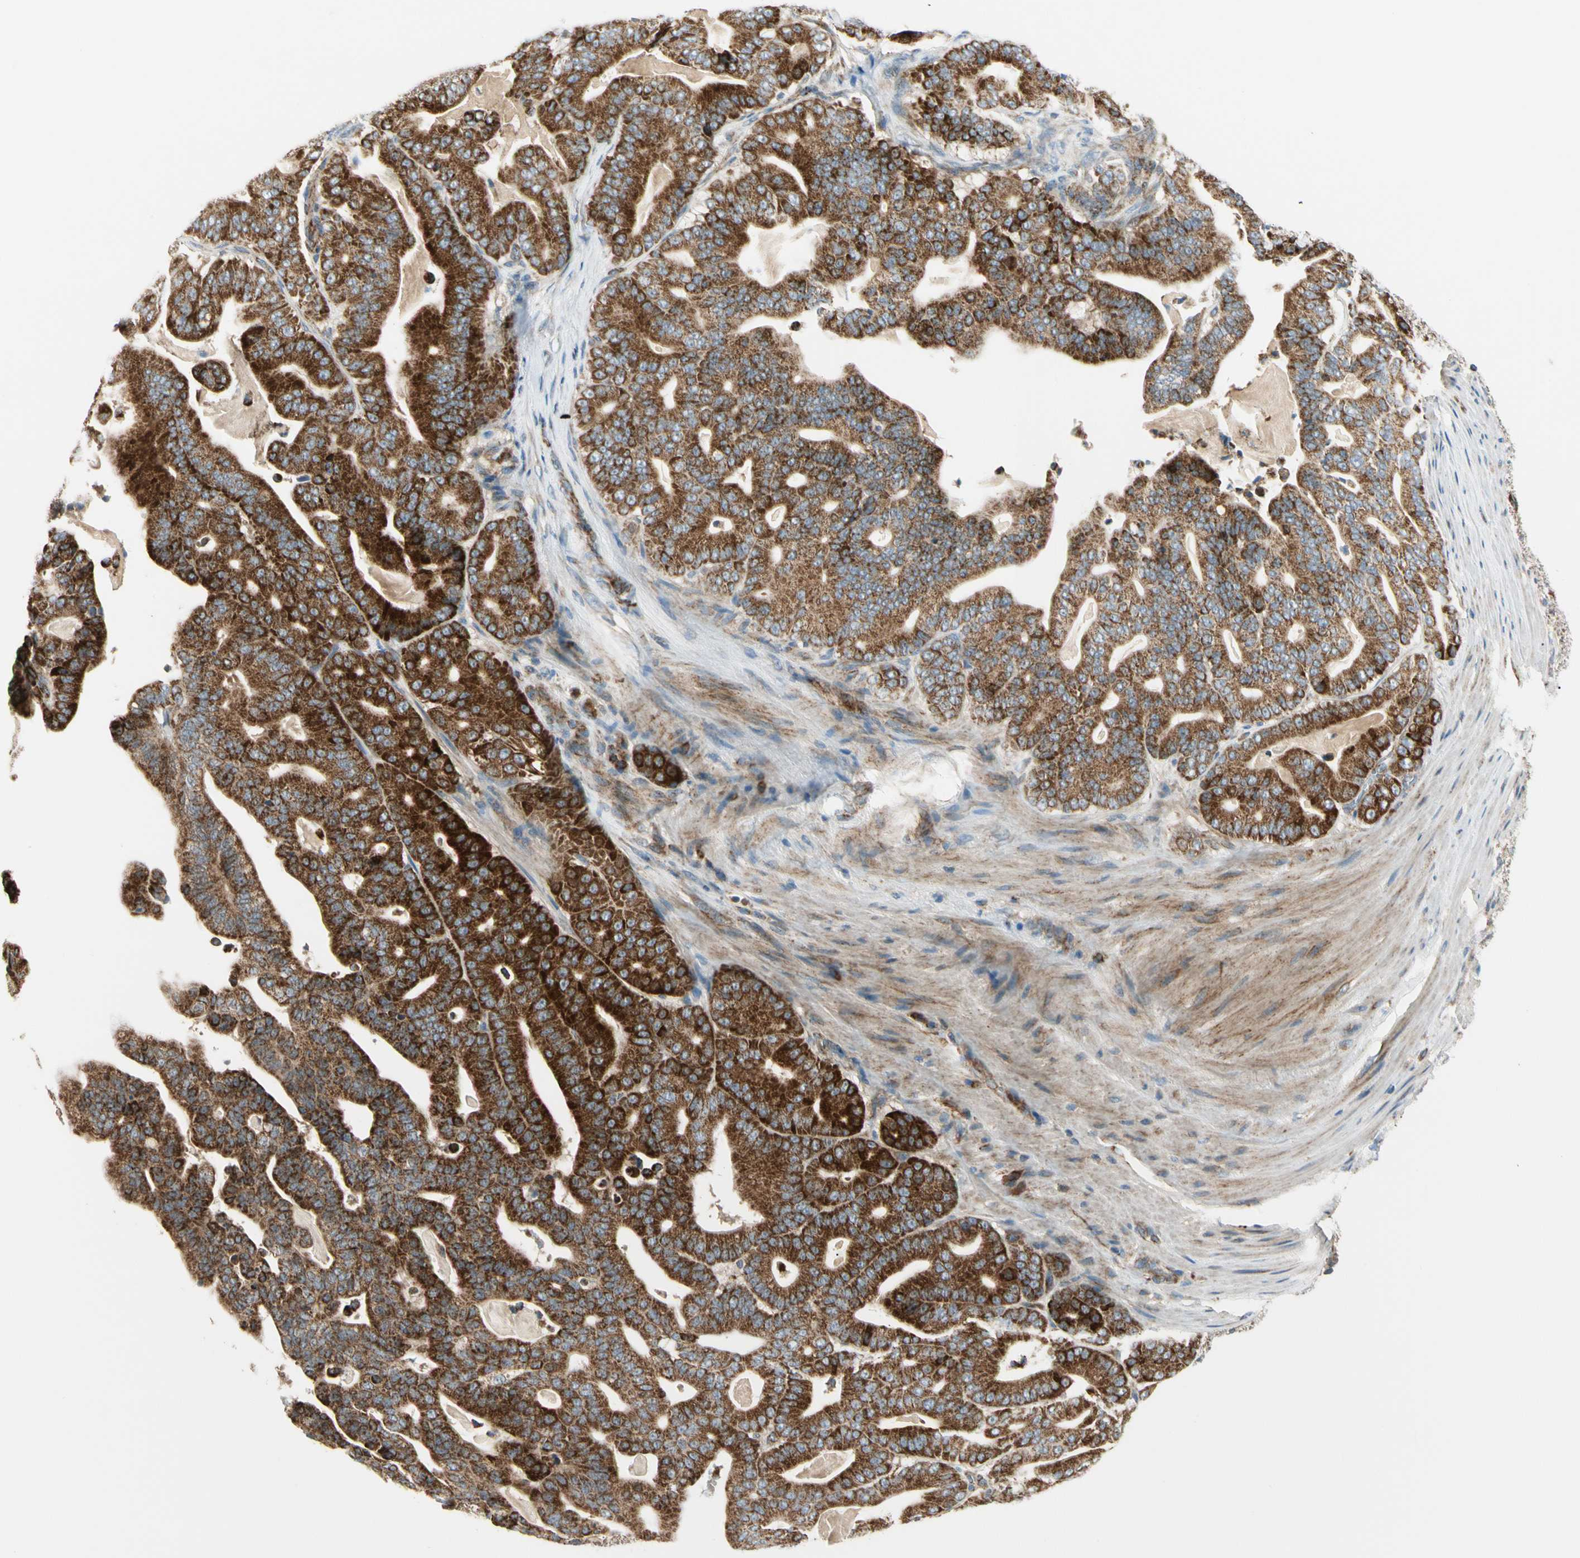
{"staining": {"intensity": "strong", "quantity": ">75%", "location": "cytoplasmic/membranous"}, "tissue": "pancreatic cancer", "cell_type": "Tumor cells", "image_type": "cancer", "snomed": [{"axis": "morphology", "description": "Adenocarcinoma, NOS"}, {"axis": "topography", "description": "Pancreas"}], "caption": "Tumor cells show strong cytoplasmic/membranous positivity in approximately >75% of cells in pancreatic cancer.", "gene": "TBC1D10A", "patient": {"sex": "male", "age": 63}}